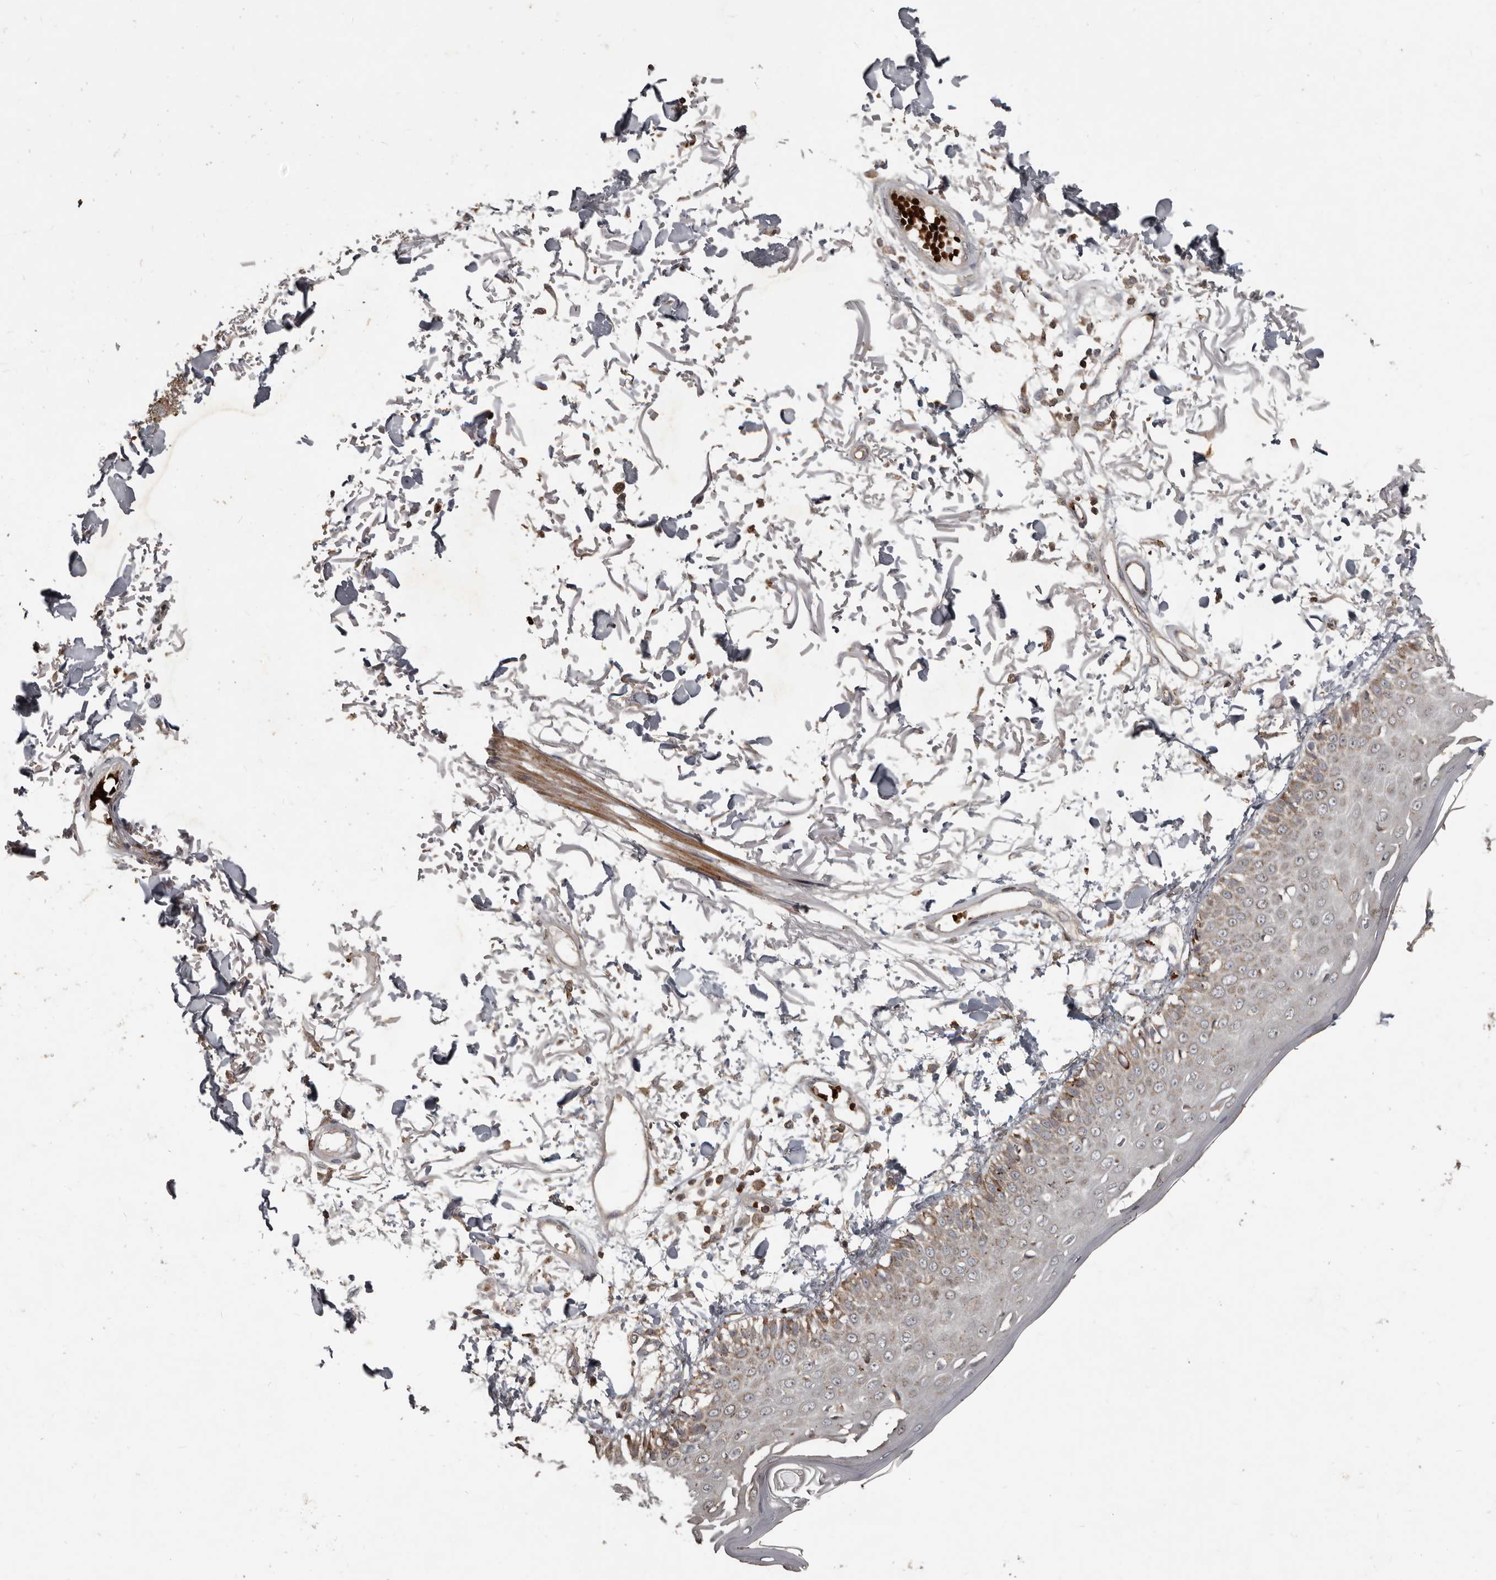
{"staining": {"intensity": "weak", "quantity": "25%-75%", "location": "cytoplasmic/membranous"}, "tissue": "skin", "cell_type": "Fibroblasts", "image_type": "normal", "snomed": [{"axis": "morphology", "description": "Normal tissue, NOS"}, {"axis": "morphology", "description": "Squamous cell carcinoma, NOS"}, {"axis": "topography", "description": "Skin"}, {"axis": "topography", "description": "Peripheral nerve tissue"}], "caption": "Skin stained for a protein shows weak cytoplasmic/membranous positivity in fibroblasts.", "gene": "FBXO31", "patient": {"sex": "male", "age": 83}}